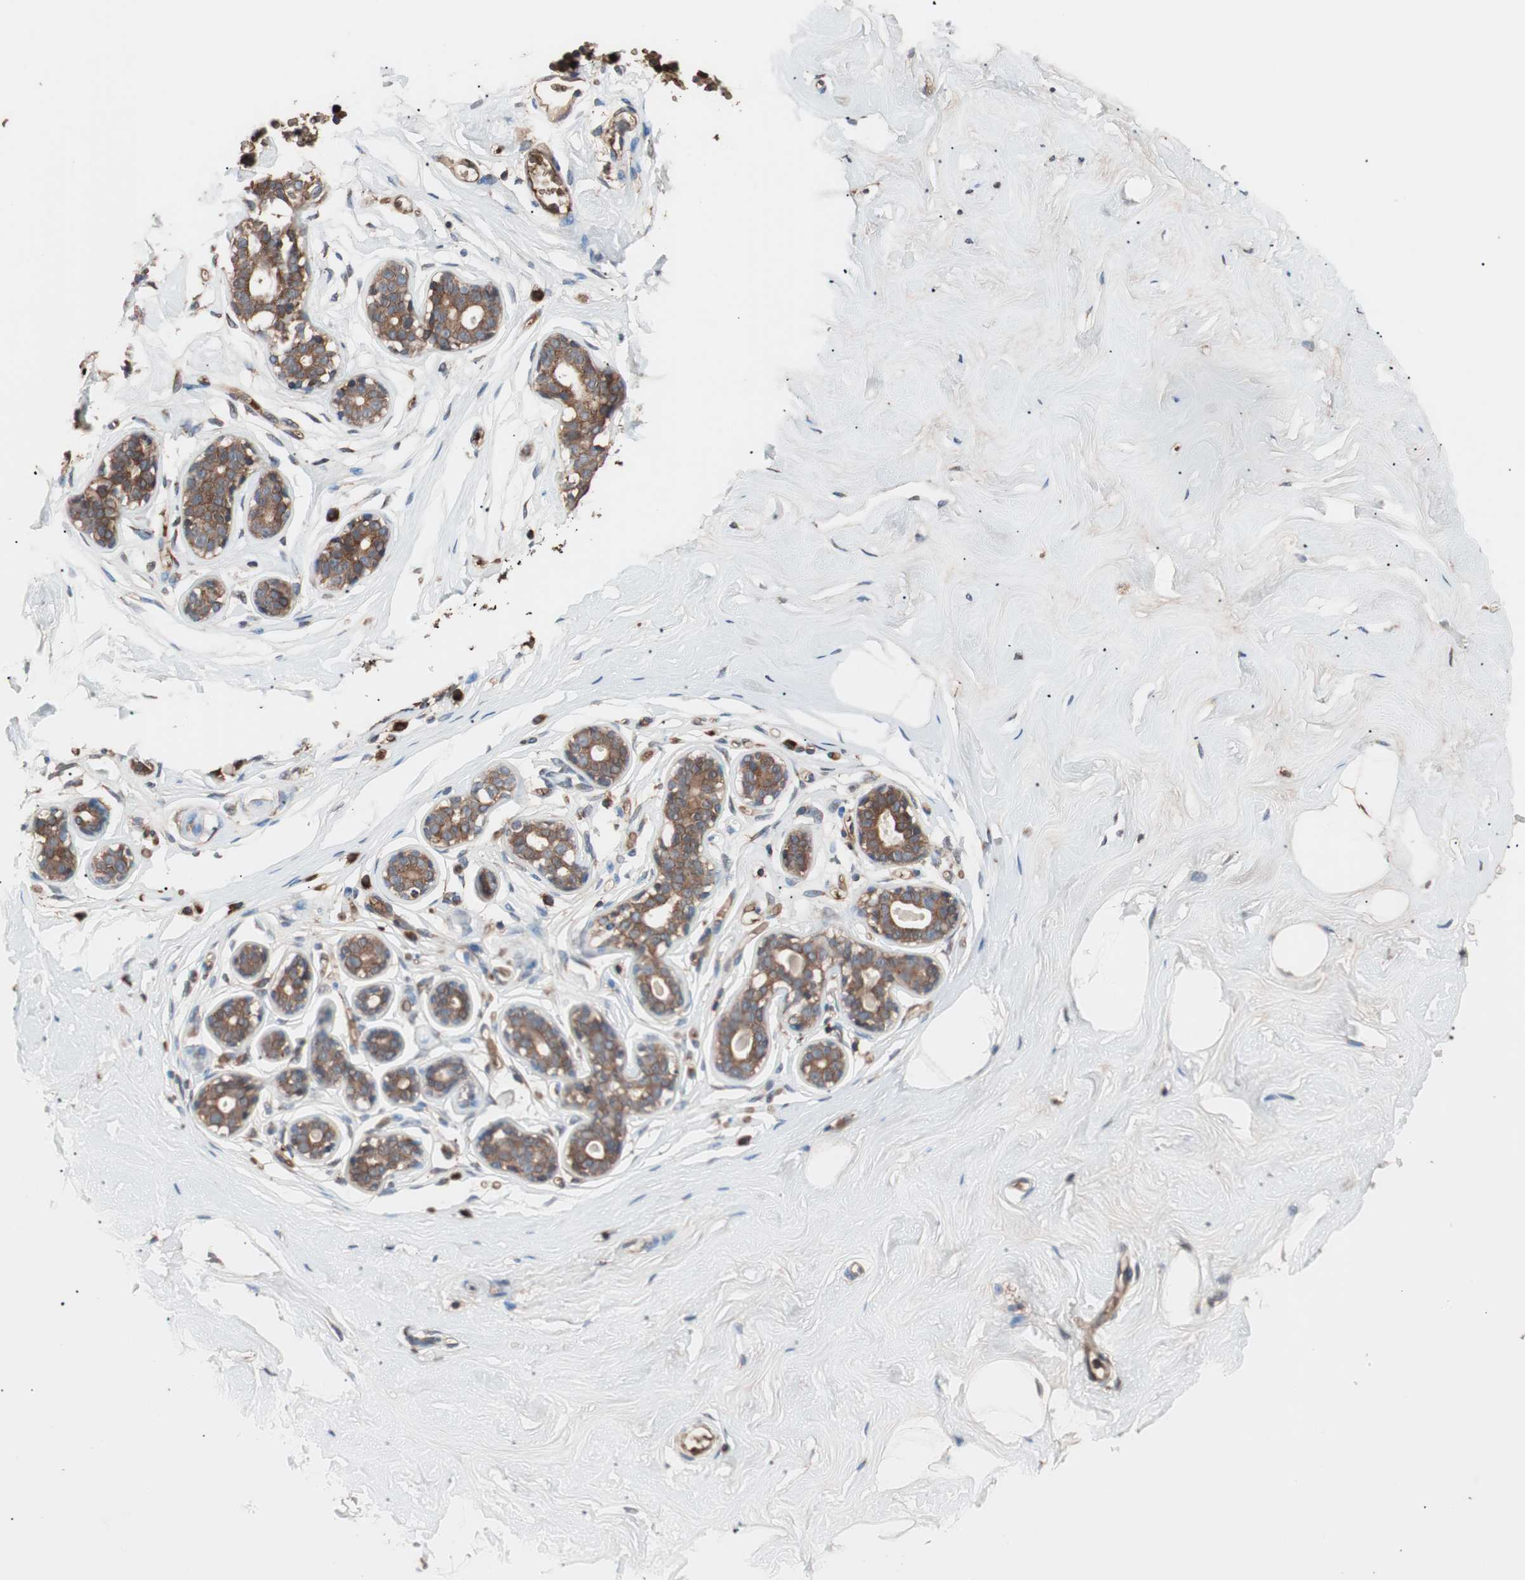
{"staining": {"intensity": "moderate", "quantity": ">75%", "location": "cytoplasmic/membranous"}, "tissue": "breast", "cell_type": "Adipocytes", "image_type": "normal", "snomed": [{"axis": "morphology", "description": "Normal tissue, NOS"}, {"axis": "topography", "description": "Breast"}], "caption": "Immunohistochemistry (IHC) photomicrograph of normal breast stained for a protein (brown), which exhibits medium levels of moderate cytoplasmic/membranous staining in approximately >75% of adipocytes.", "gene": "GLYCTK", "patient": {"sex": "female", "age": 23}}